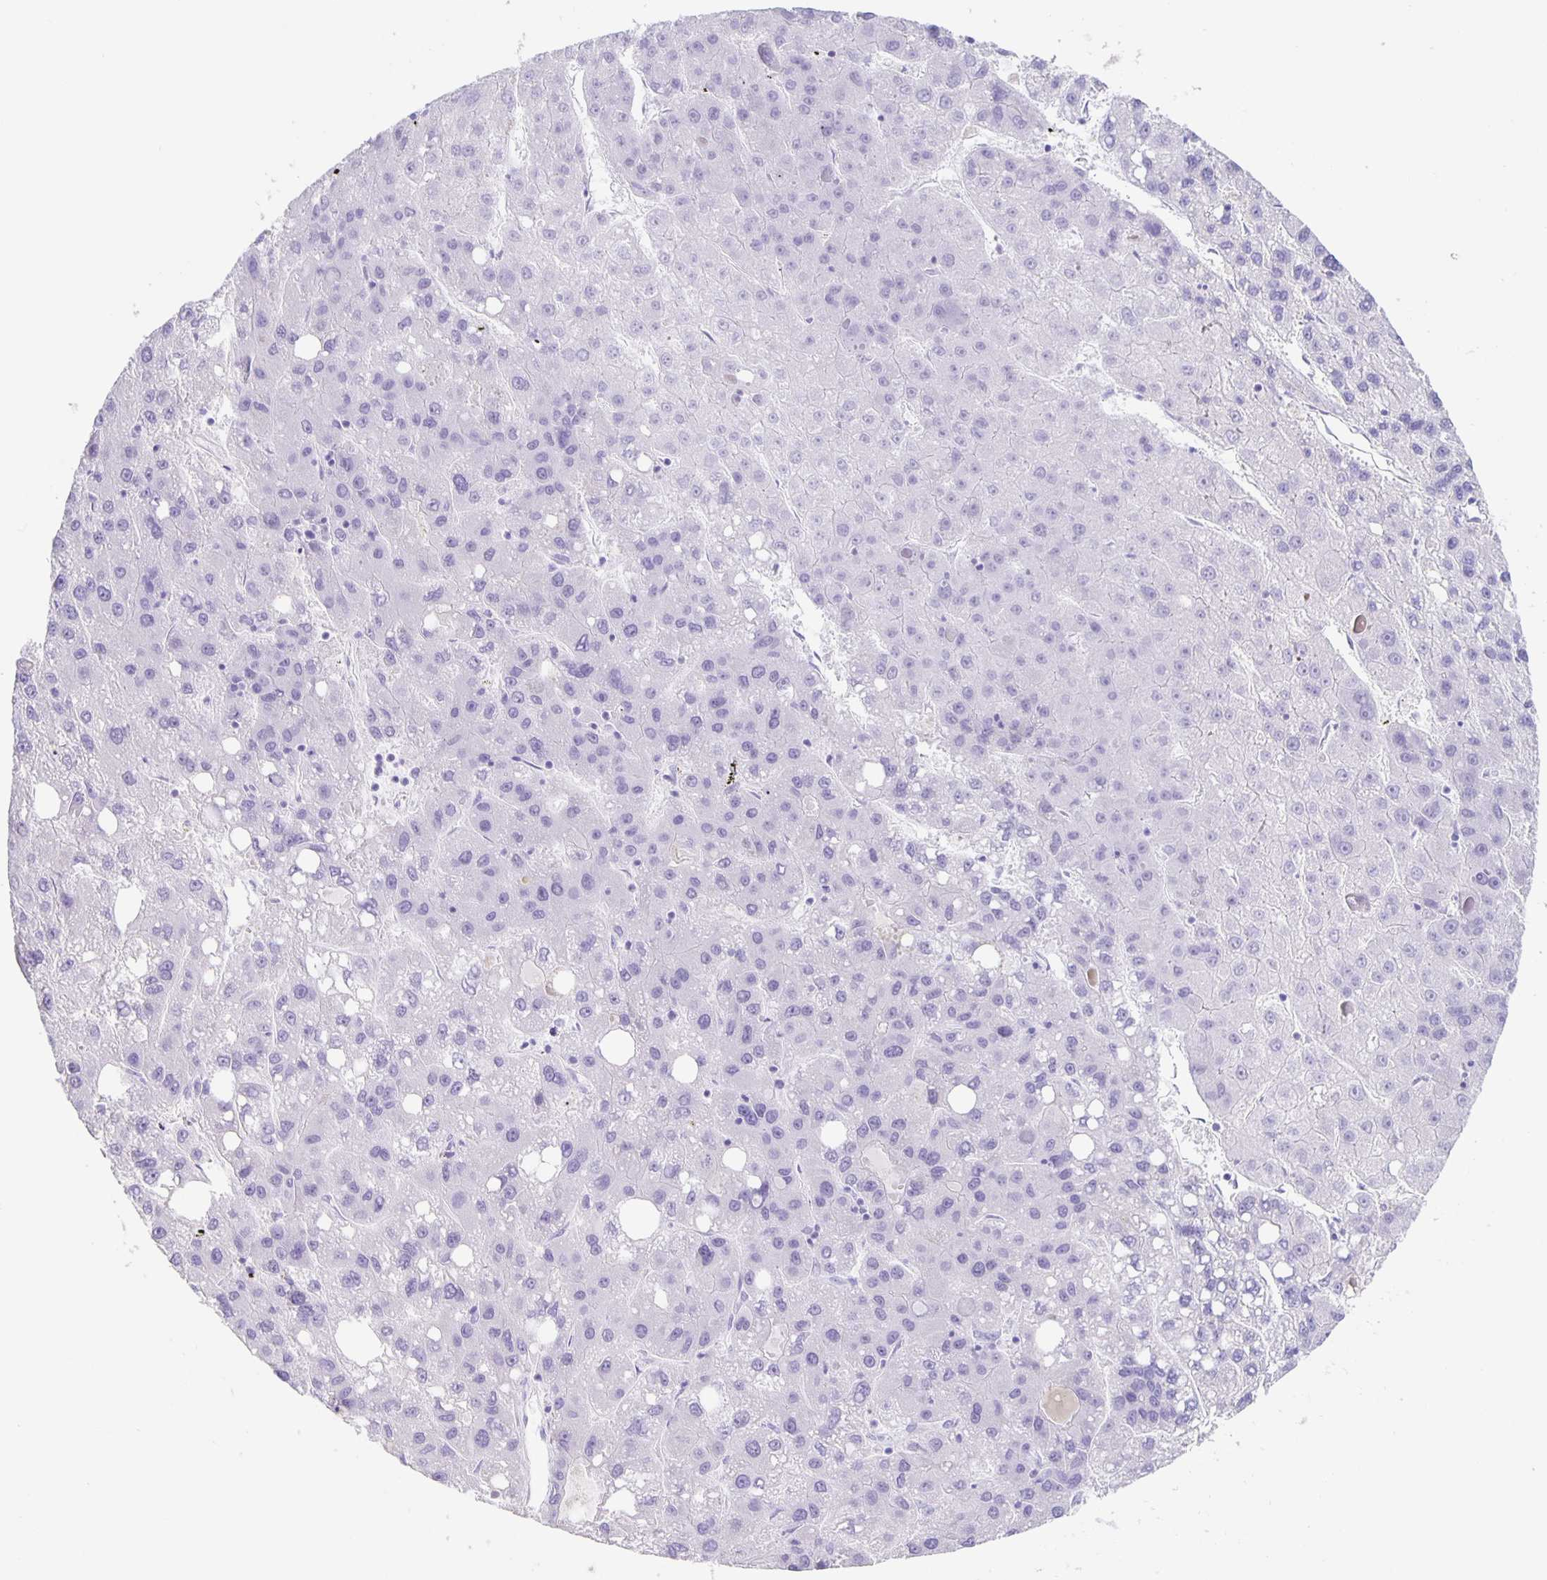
{"staining": {"intensity": "negative", "quantity": "none", "location": "none"}, "tissue": "liver cancer", "cell_type": "Tumor cells", "image_type": "cancer", "snomed": [{"axis": "morphology", "description": "Carcinoma, Hepatocellular, NOS"}, {"axis": "topography", "description": "Liver"}], "caption": "IHC image of human hepatocellular carcinoma (liver) stained for a protein (brown), which displays no positivity in tumor cells.", "gene": "GUCA2A", "patient": {"sex": "female", "age": 82}}